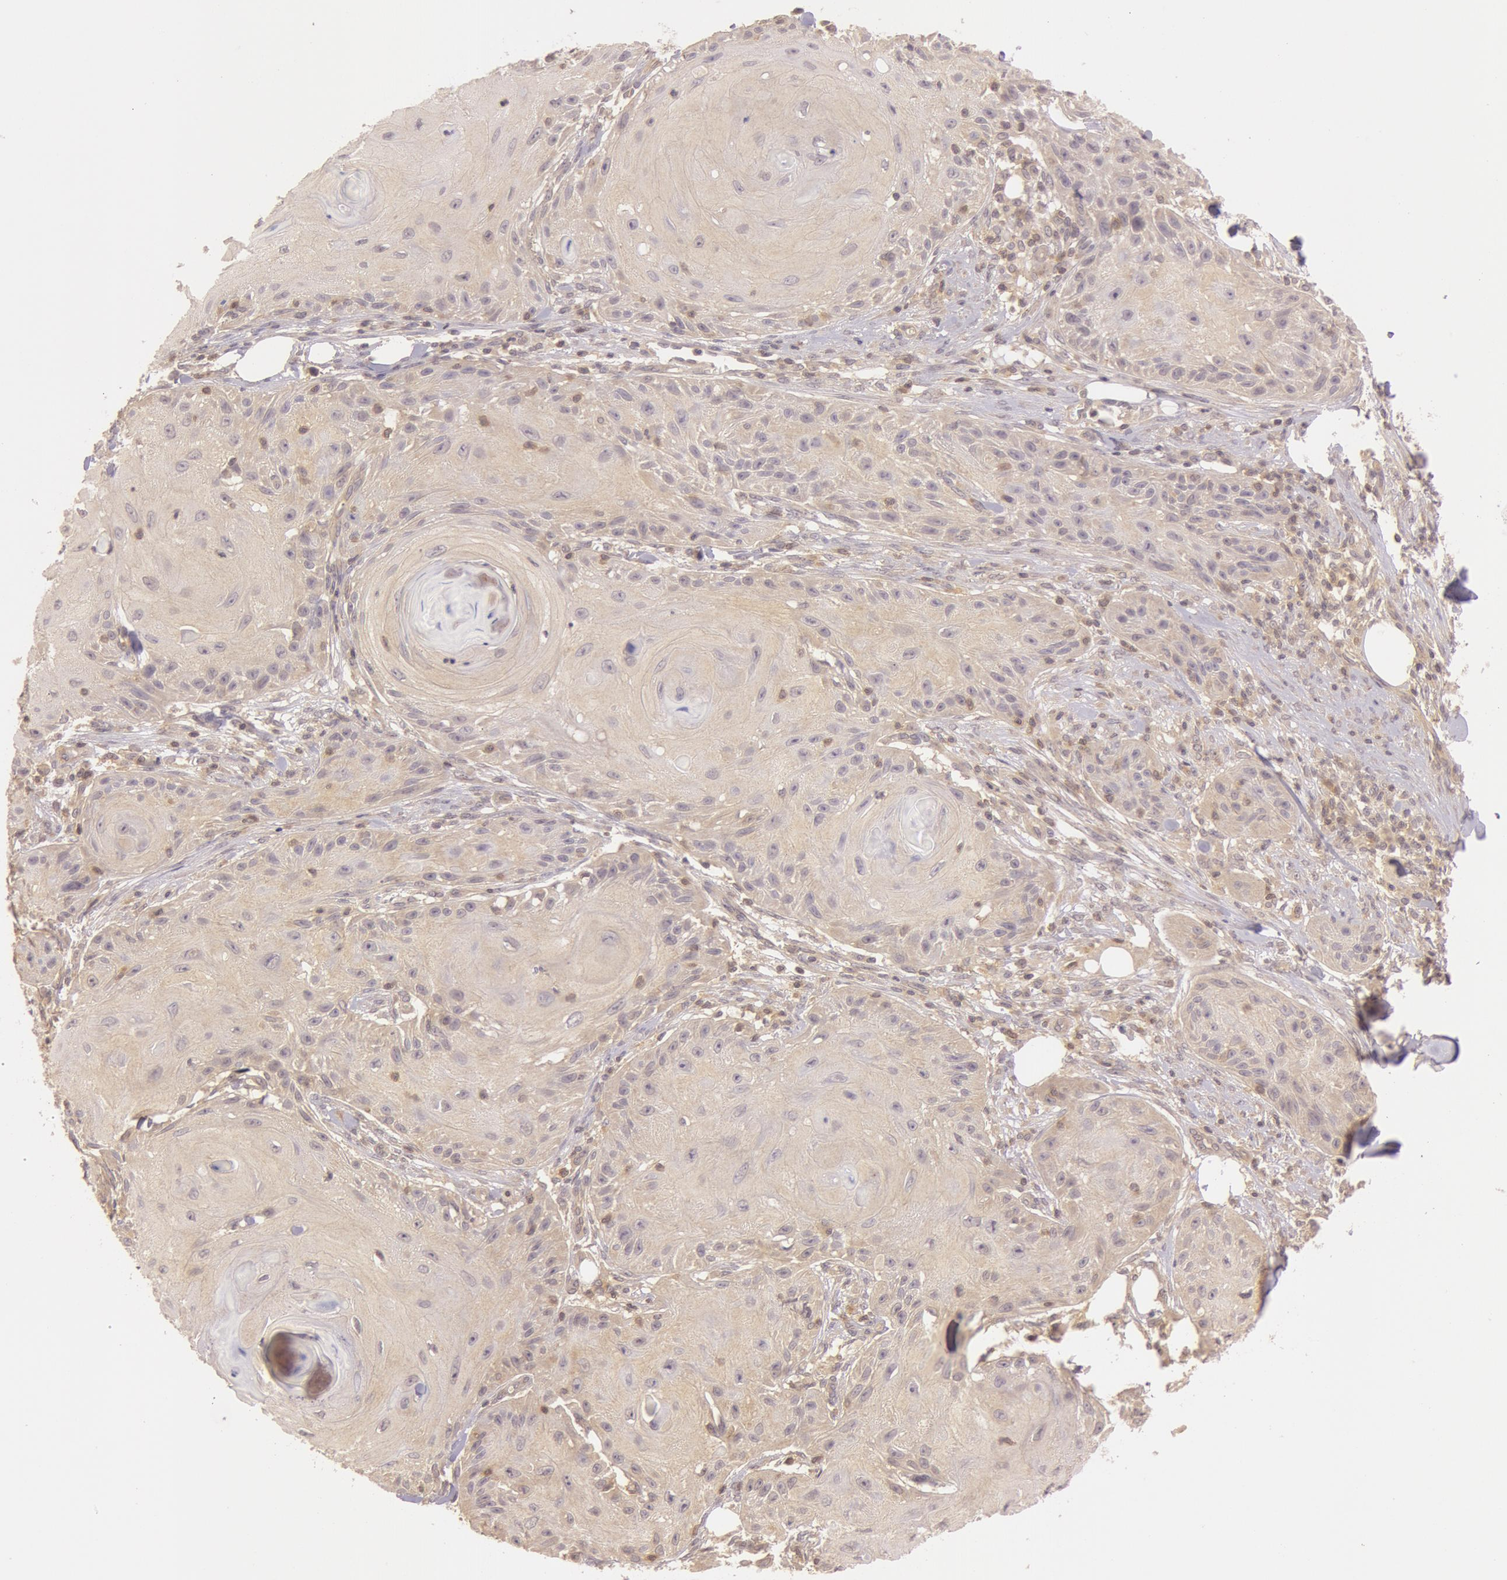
{"staining": {"intensity": "weak", "quantity": ">75%", "location": "cytoplasmic/membranous"}, "tissue": "skin cancer", "cell_type": "Tumor cells", "image_type": "cancer", "snomed": [{"axis": "morphology", "description": "Squamous cell carcinoma, NOS"}, {"axis": "topography", "description": "Skin"}], "caption": "Weak cytoplasmic/membranous expression is present in about >75% of tumor cells in skin squamous cell carcinoma. Nuclei are stained in blue.", "gene": "ATG2B", "patient": {"sex": "female", "age": 88}}